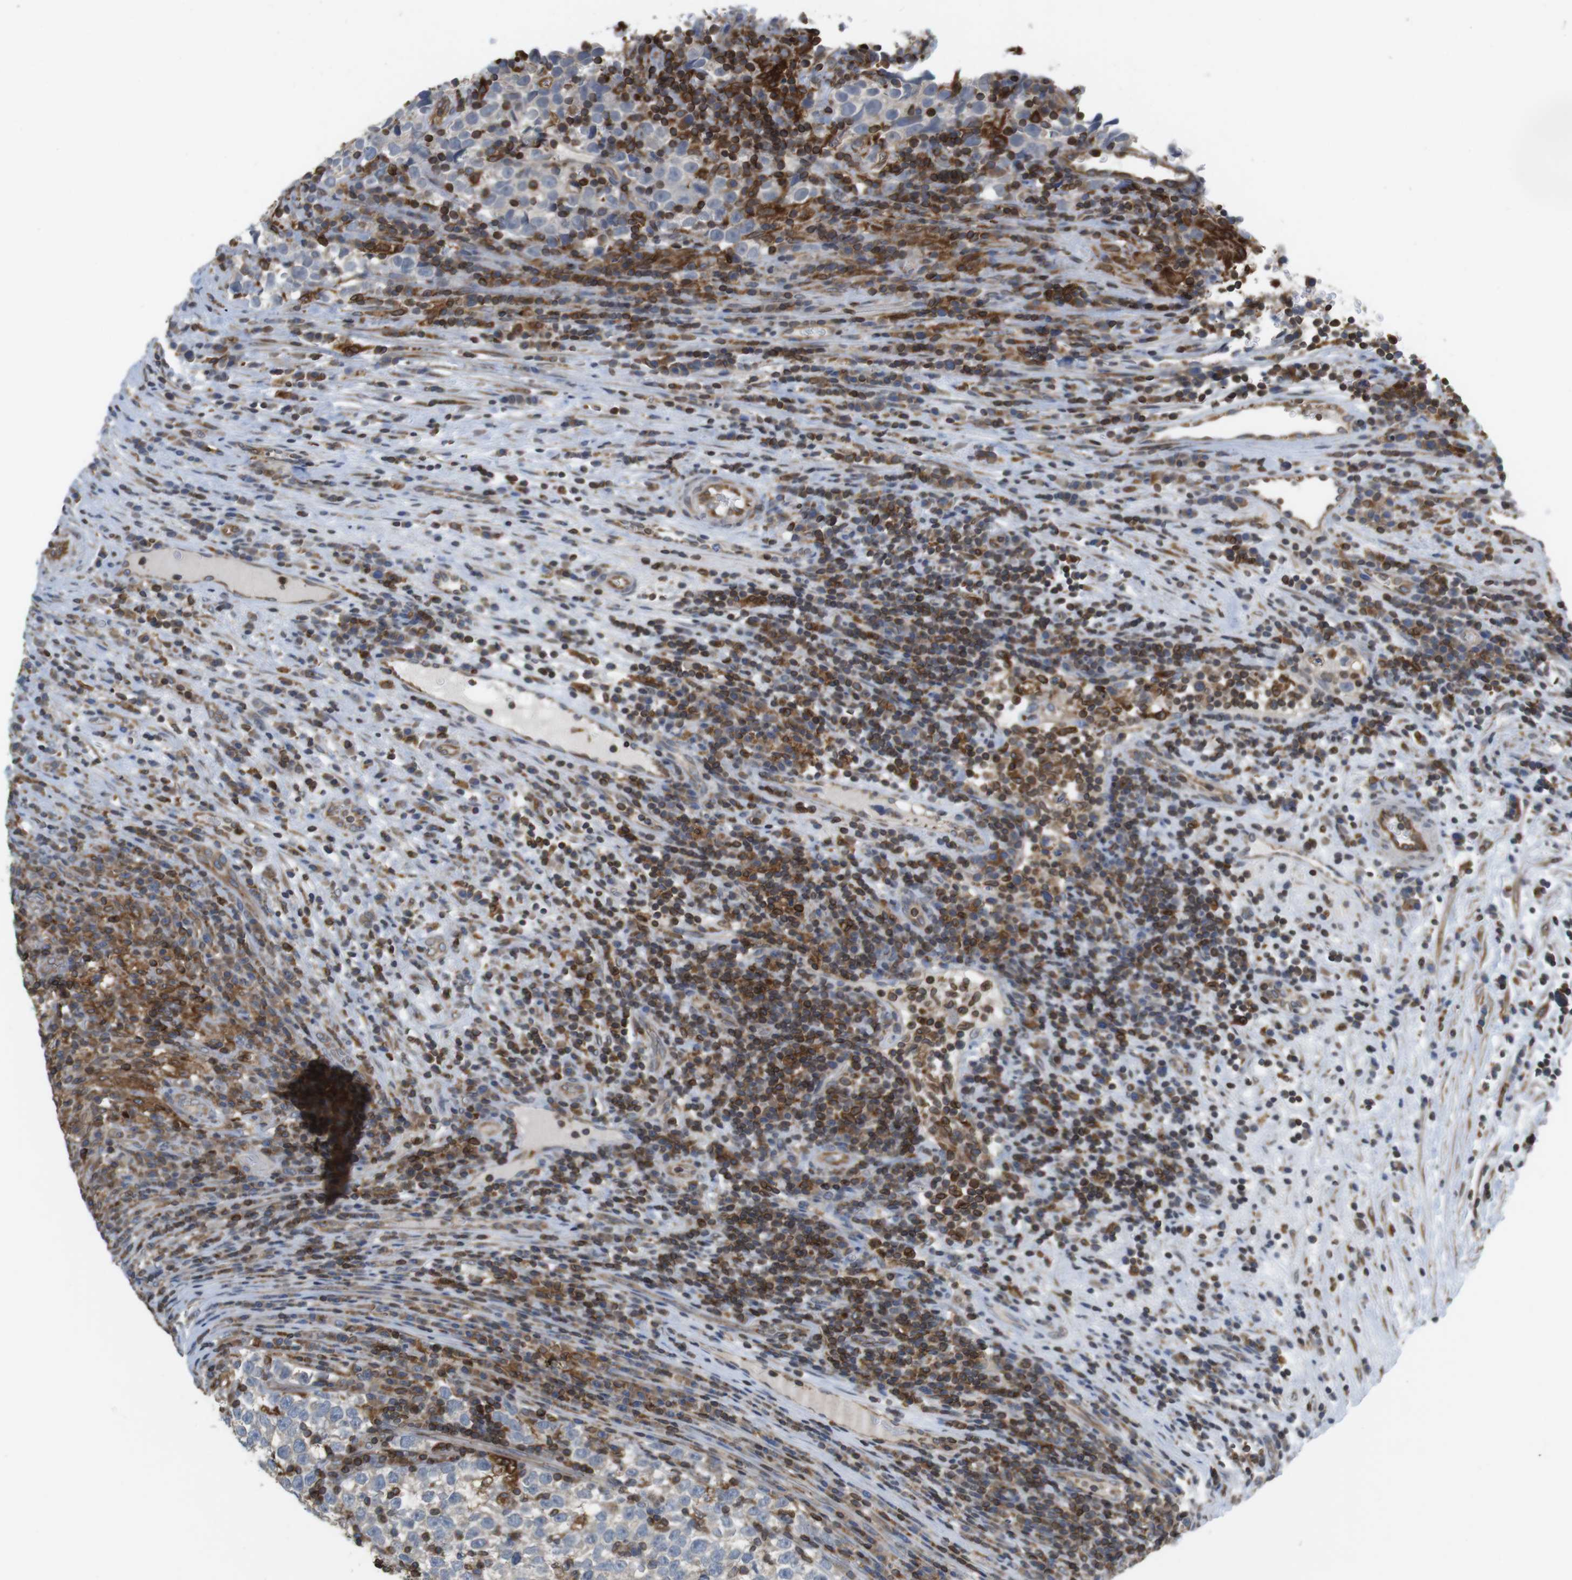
{"staining": {"intensity": "negative", "quantity": "none", "location": "none"}, "tissue": "testis cancer", "cell_type": "Tumor cells", "image_type": "cancer", "snomed": [{"axis": "morphology", "description": "Normal tissue, NOS"}, {"axis": "morphology", "description": "Seminoma, NOS"}, {"axis": "topography", "description": "Testis"}], "caption": "The immunohistochemistry (IHC) photomicrograph has no significant expression in tumor cells of seminoma (testis) tissue. Nuclei are stained in blue.", "gene": "ARL6IP5", "patient": {"sex": "male", "age": 43}}